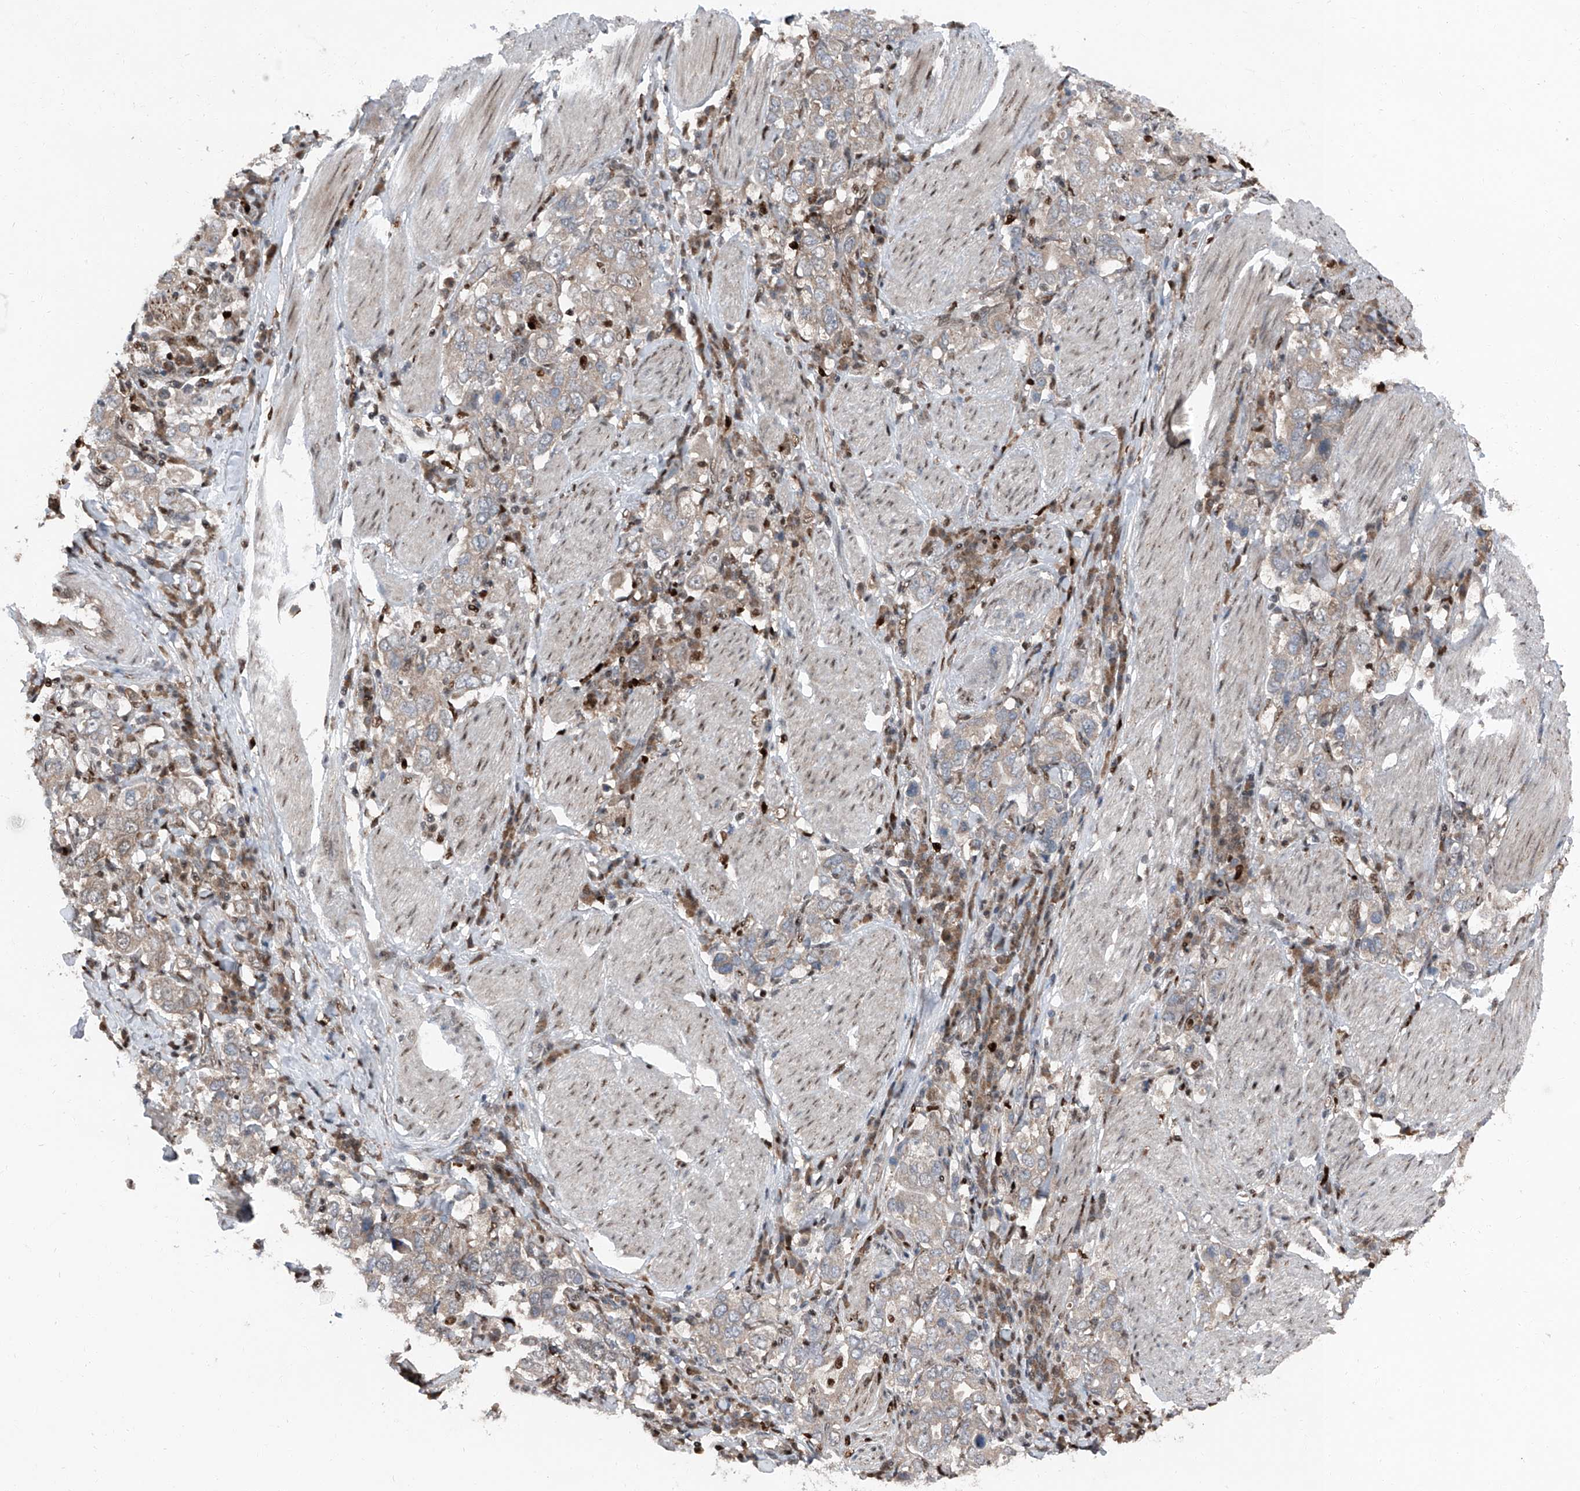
{"staining": {"intensity": "weak", "quantity": ">75%", "location": "cytoplasmic/membranous"}, "tissue": "stomach cancer", "cell_type": "Tumor cells", "image_type": "cancer", "snomed": [{"axis": "morphology", "description": "Adenocarcinoma, NOS"}, {"axis": "topography", "description": "Stomach, upper"}], "caption": "The image exhibits immunohistochemical staining of adenocarcinoma (stomach). There is weak cytoplasmic/membranous positivity is present in approximately >75% of tumor cells. (brown staining indicates protein expression, while blue staining denotes nuclei).", "gene": "FKBP5", "patient": {"sex": "male", "age": 62}}